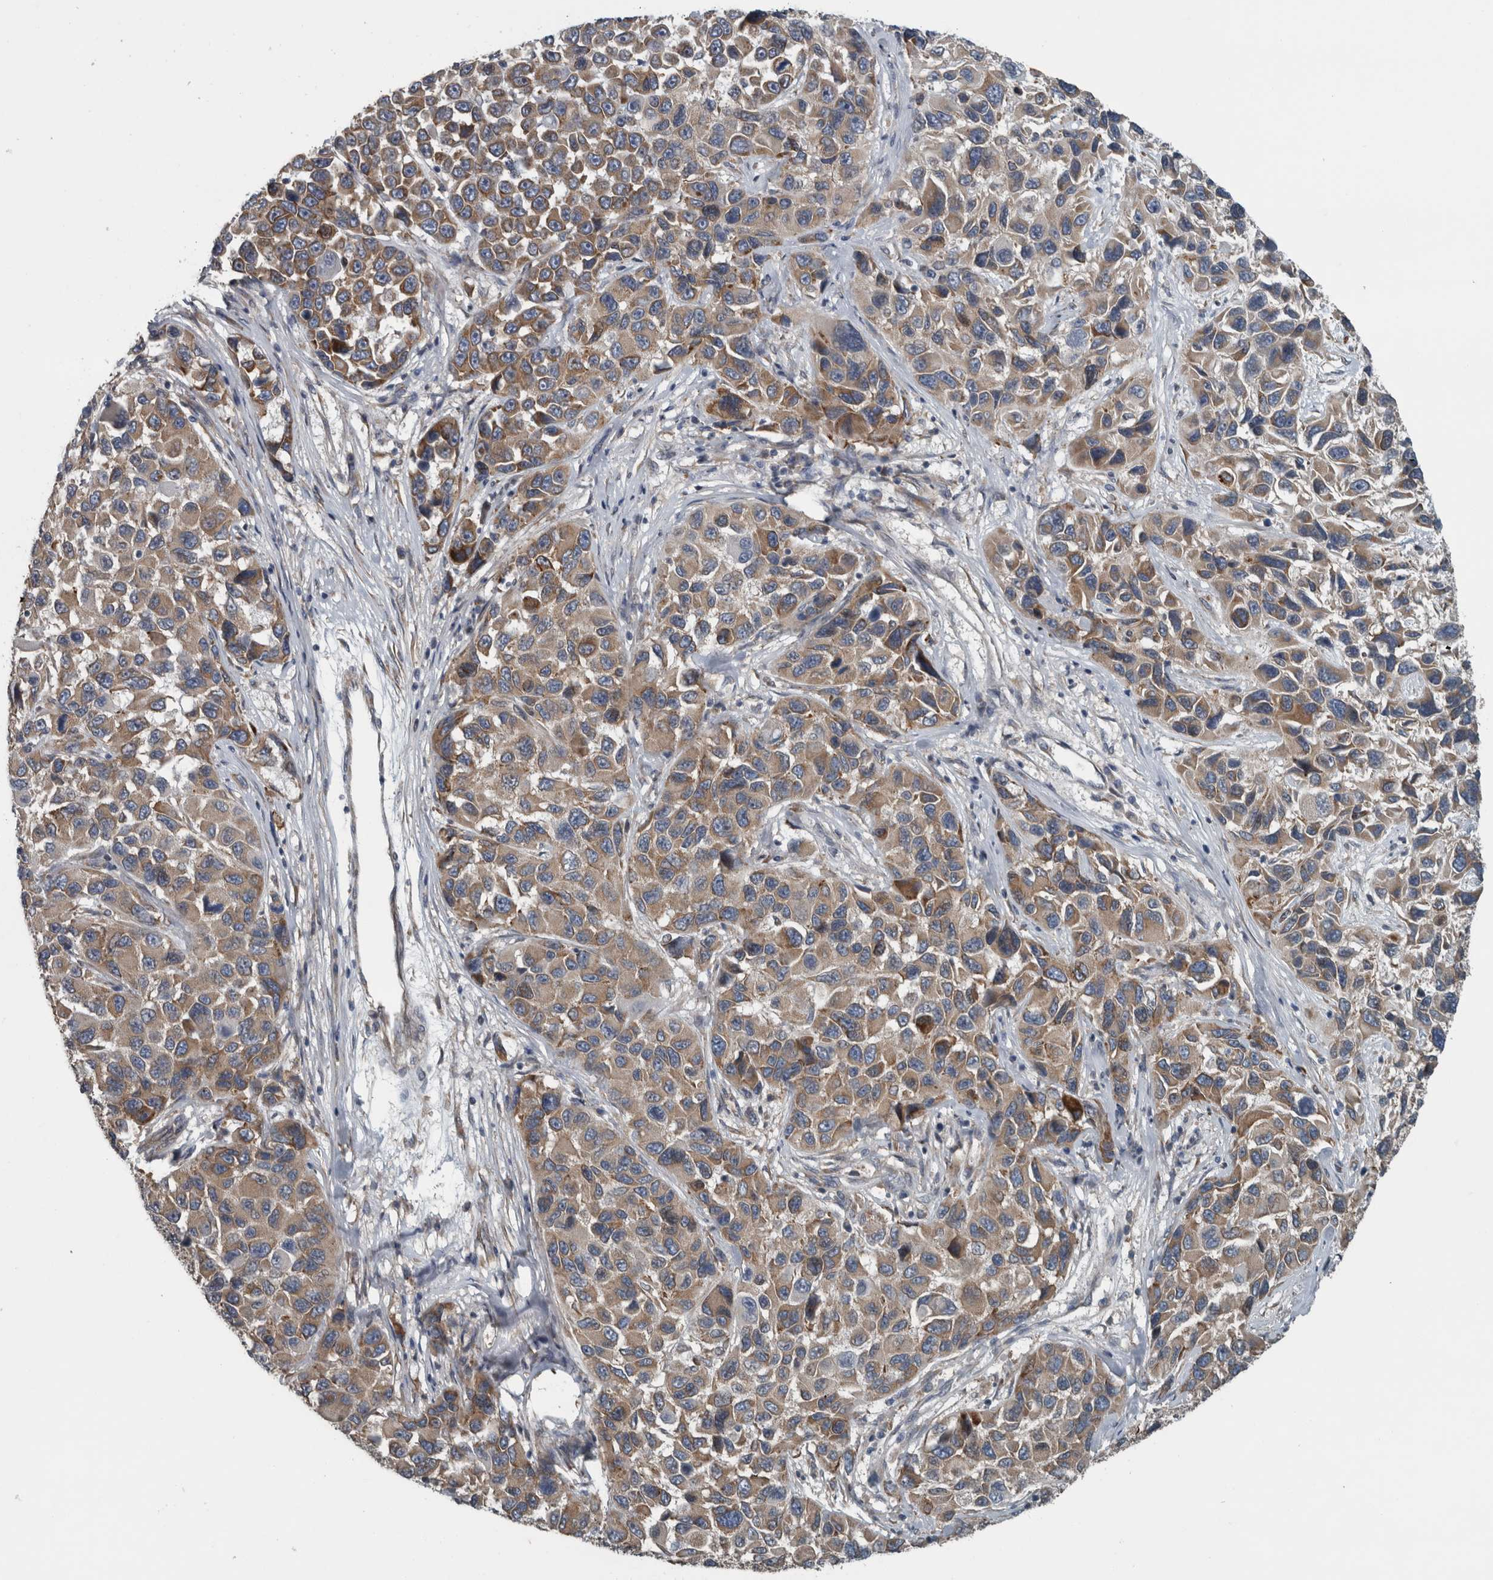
{"staining": {"intensity": "moderate", "quantity": ">75%", "location": "cytoplasmic/membranous"}, "tissue": "melanoma", "cell_type": "Tumor cells", "image_type": "cancer", "snomed": [{"axis": "morphology", "description": "Malignant melanoma, NOS"}, {"axis": "topography", "description": "Skin"}], "caption": "Human melanoma stained with a brown dye displays moderate cytoplasmic/membranous positive staining in approximately >75% of tumor cells.", "gene": "EXOC8", "patient": {"sex": "male", "age": 53}}